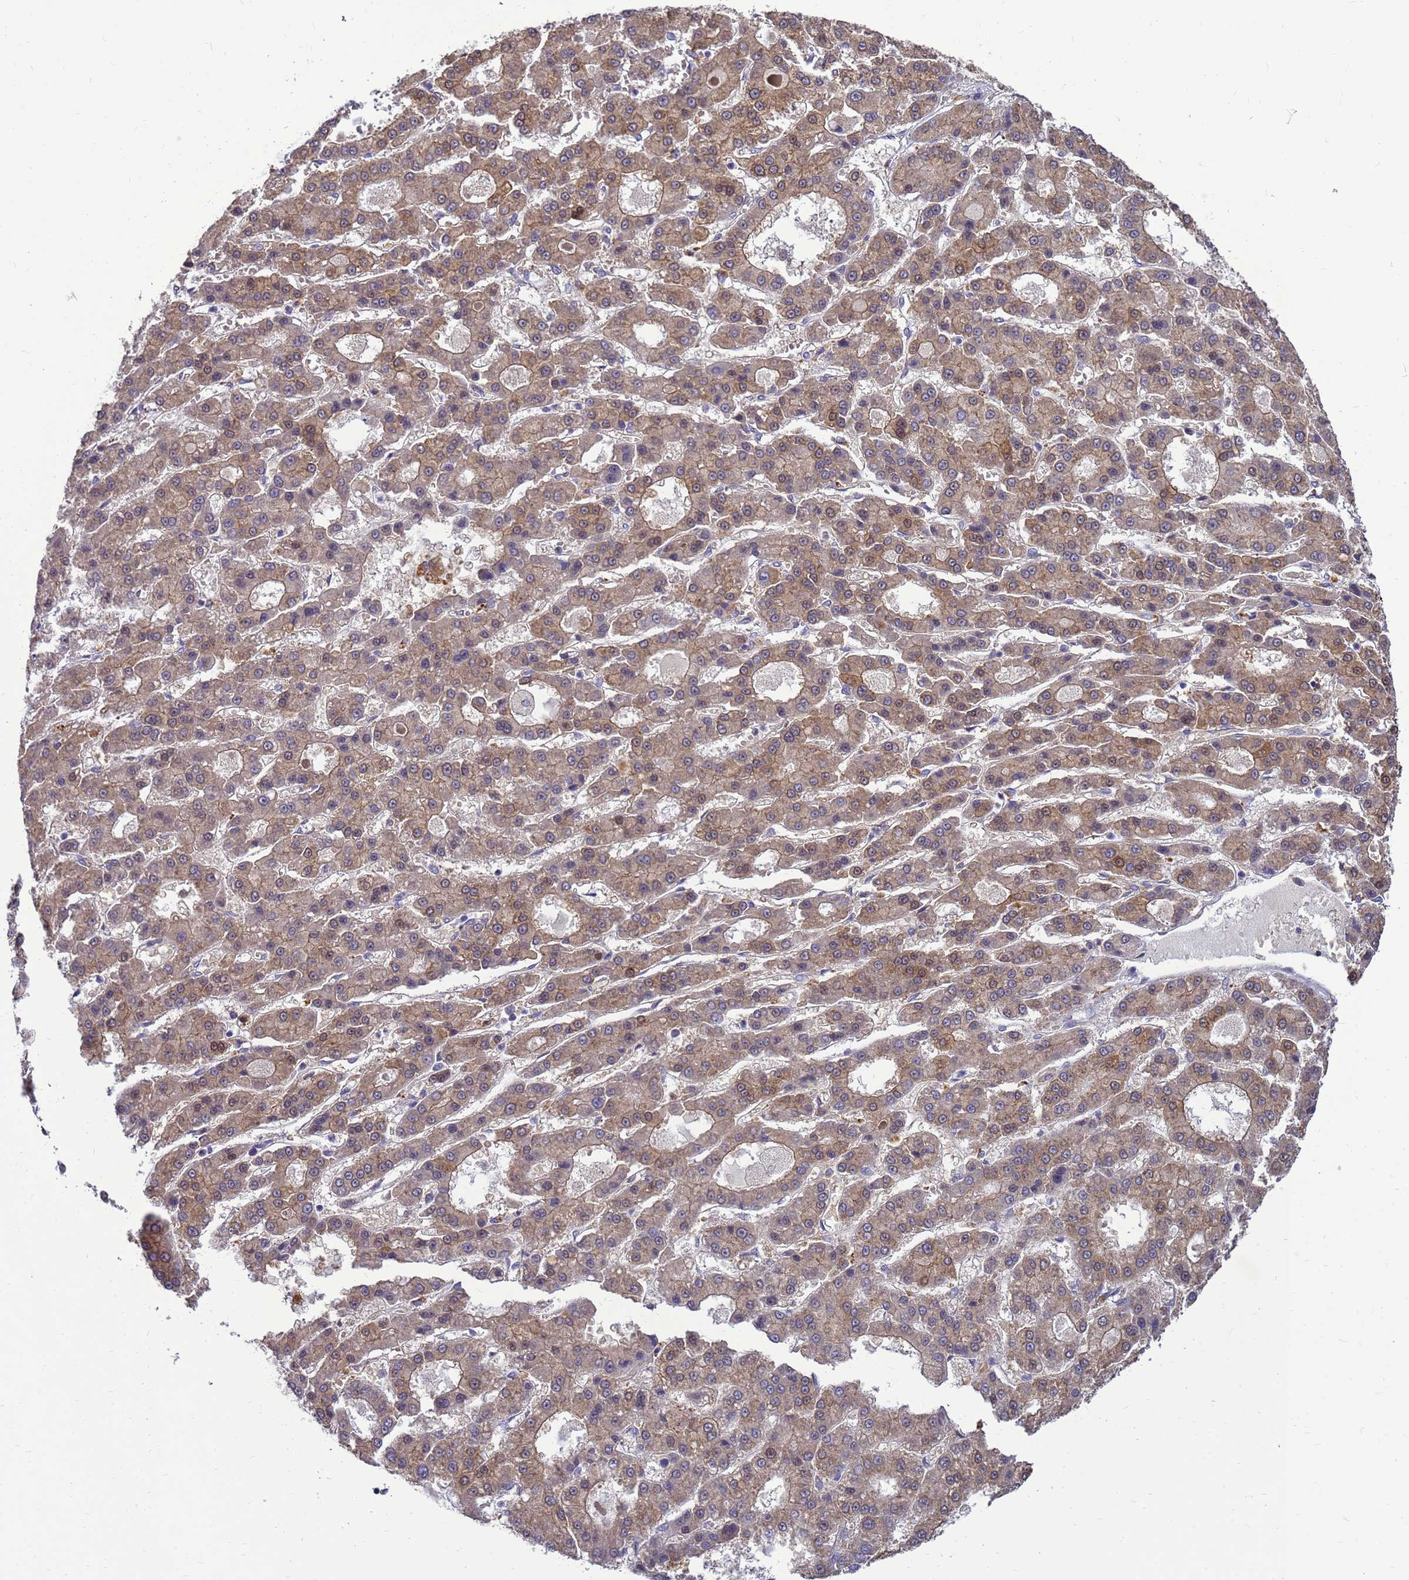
{"staining": {"intensity": "moderate", "quantity": "25%-75%", "location": "cytoplasmic/membranous,nuclear"}, "tissue": "liver cancer", "cell_type": "Tumor cells", "image_type": "cancer", "snomed": [{"axis": "morphology", "description": "Carcinoma, Hepatocellular, NOS"}, {"axis": "topography", "description": "Liver"}], "caption": "A photomicrograph showing moderate cytoplasmic/membranous and nuclear expression in approximately 25%-75% of tumor cells in liver cancer, as visualized by brown immunohistochemical staining.", "gene": "EIF4EBP3", "patient": {"sex": "male", "age": 70}}